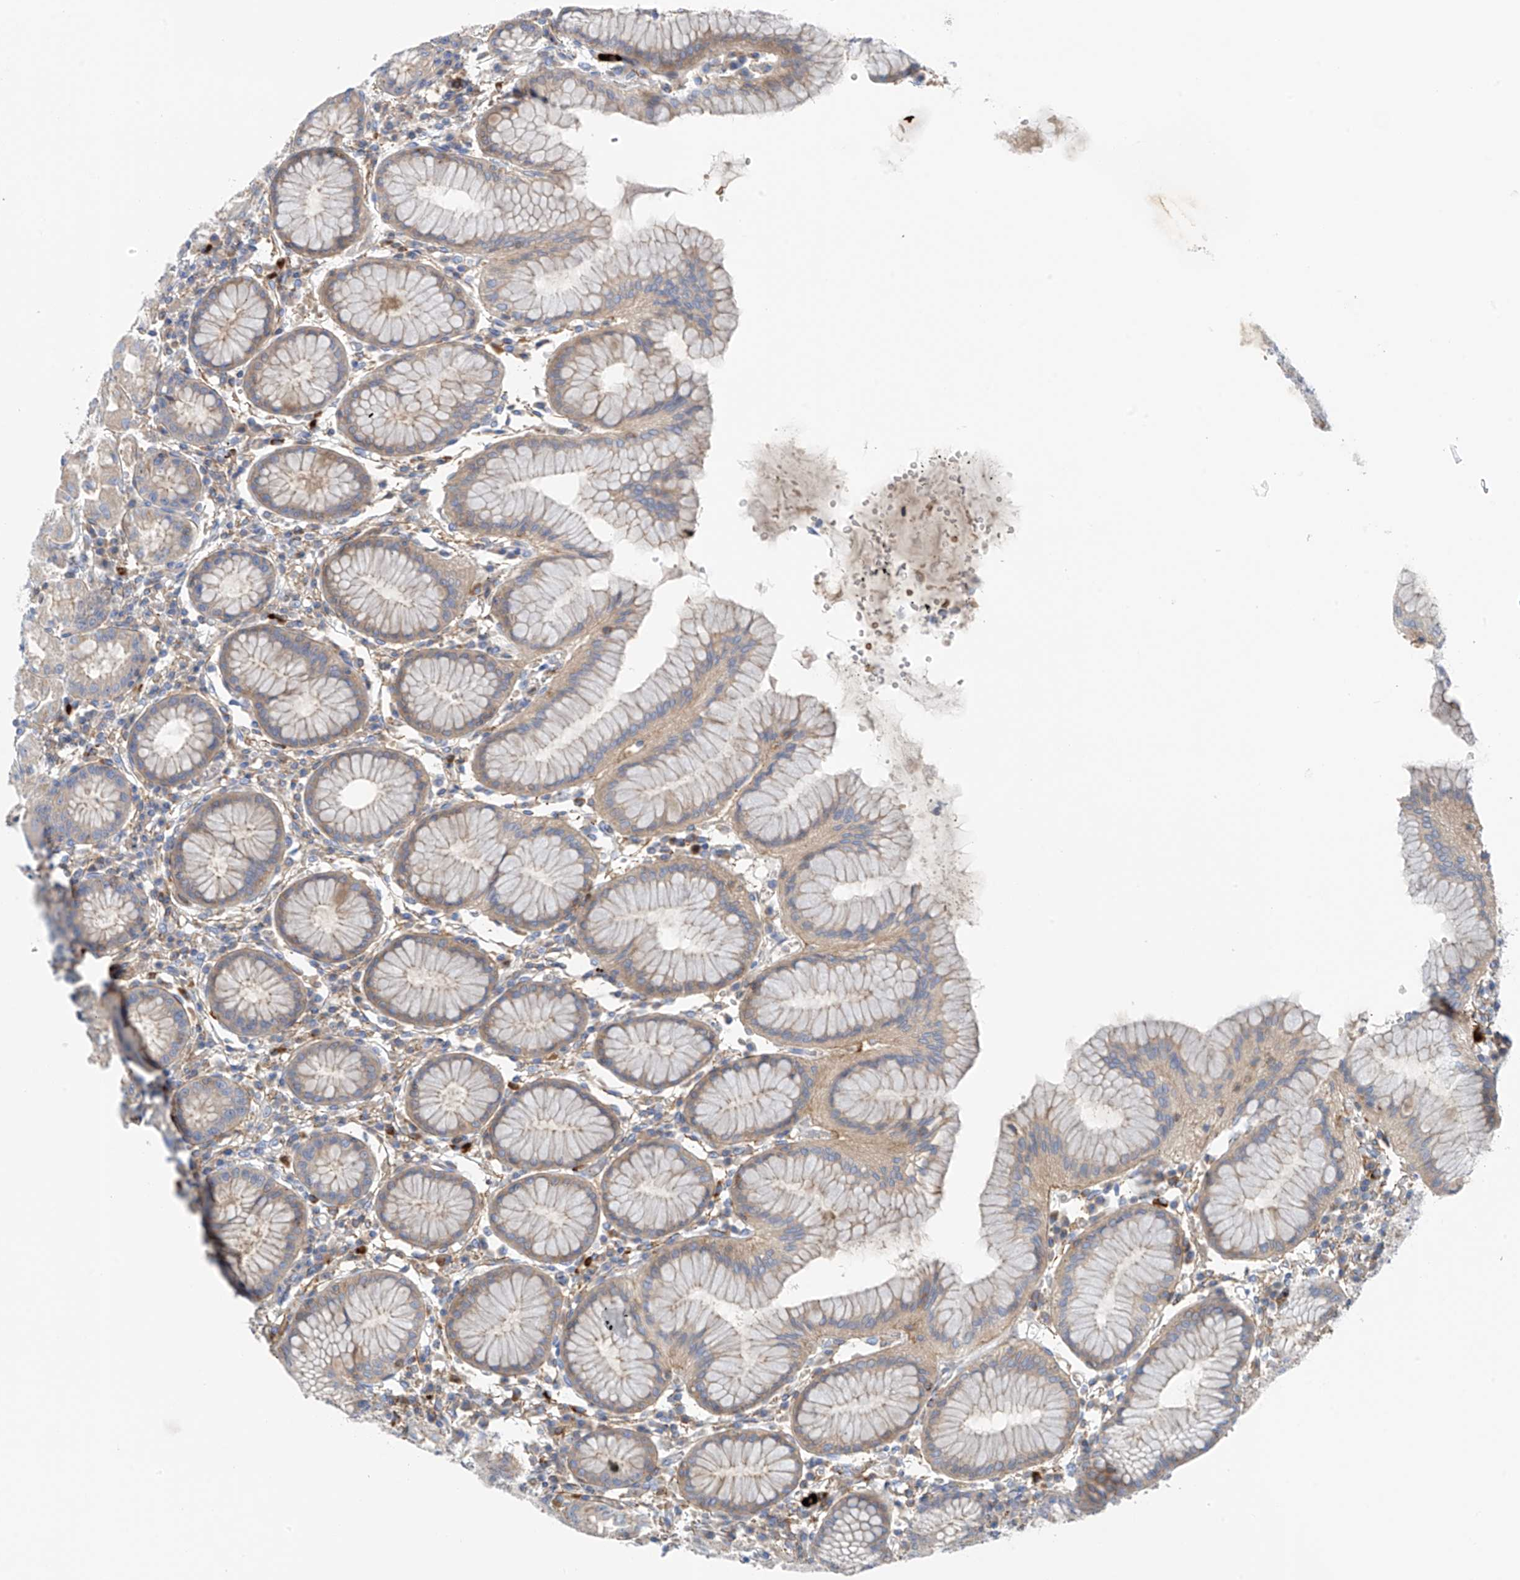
{"staining": {"intensity": "moderate", "quantity": "<25%", "location": "cytoplasmic/membranous"}, "tissue": "stomach", "cell_type": "Glandular cells", "image_type": "normal", "snomed": [{"axis": "morphology", "description": "Normal tissue, NOS"}, {"axis": "topography", "description": "Stomach"}, {"axis": "topography", "description": "Stomach, lower"}], "caption": "This is a photomicrograph of IHC staining of unremarkable stomach, which shows moderate staining in the cytoplasmic/membranous of glandular cells.", "gene": "NALCN", "patient": {"sex": "female", "age": 56}}